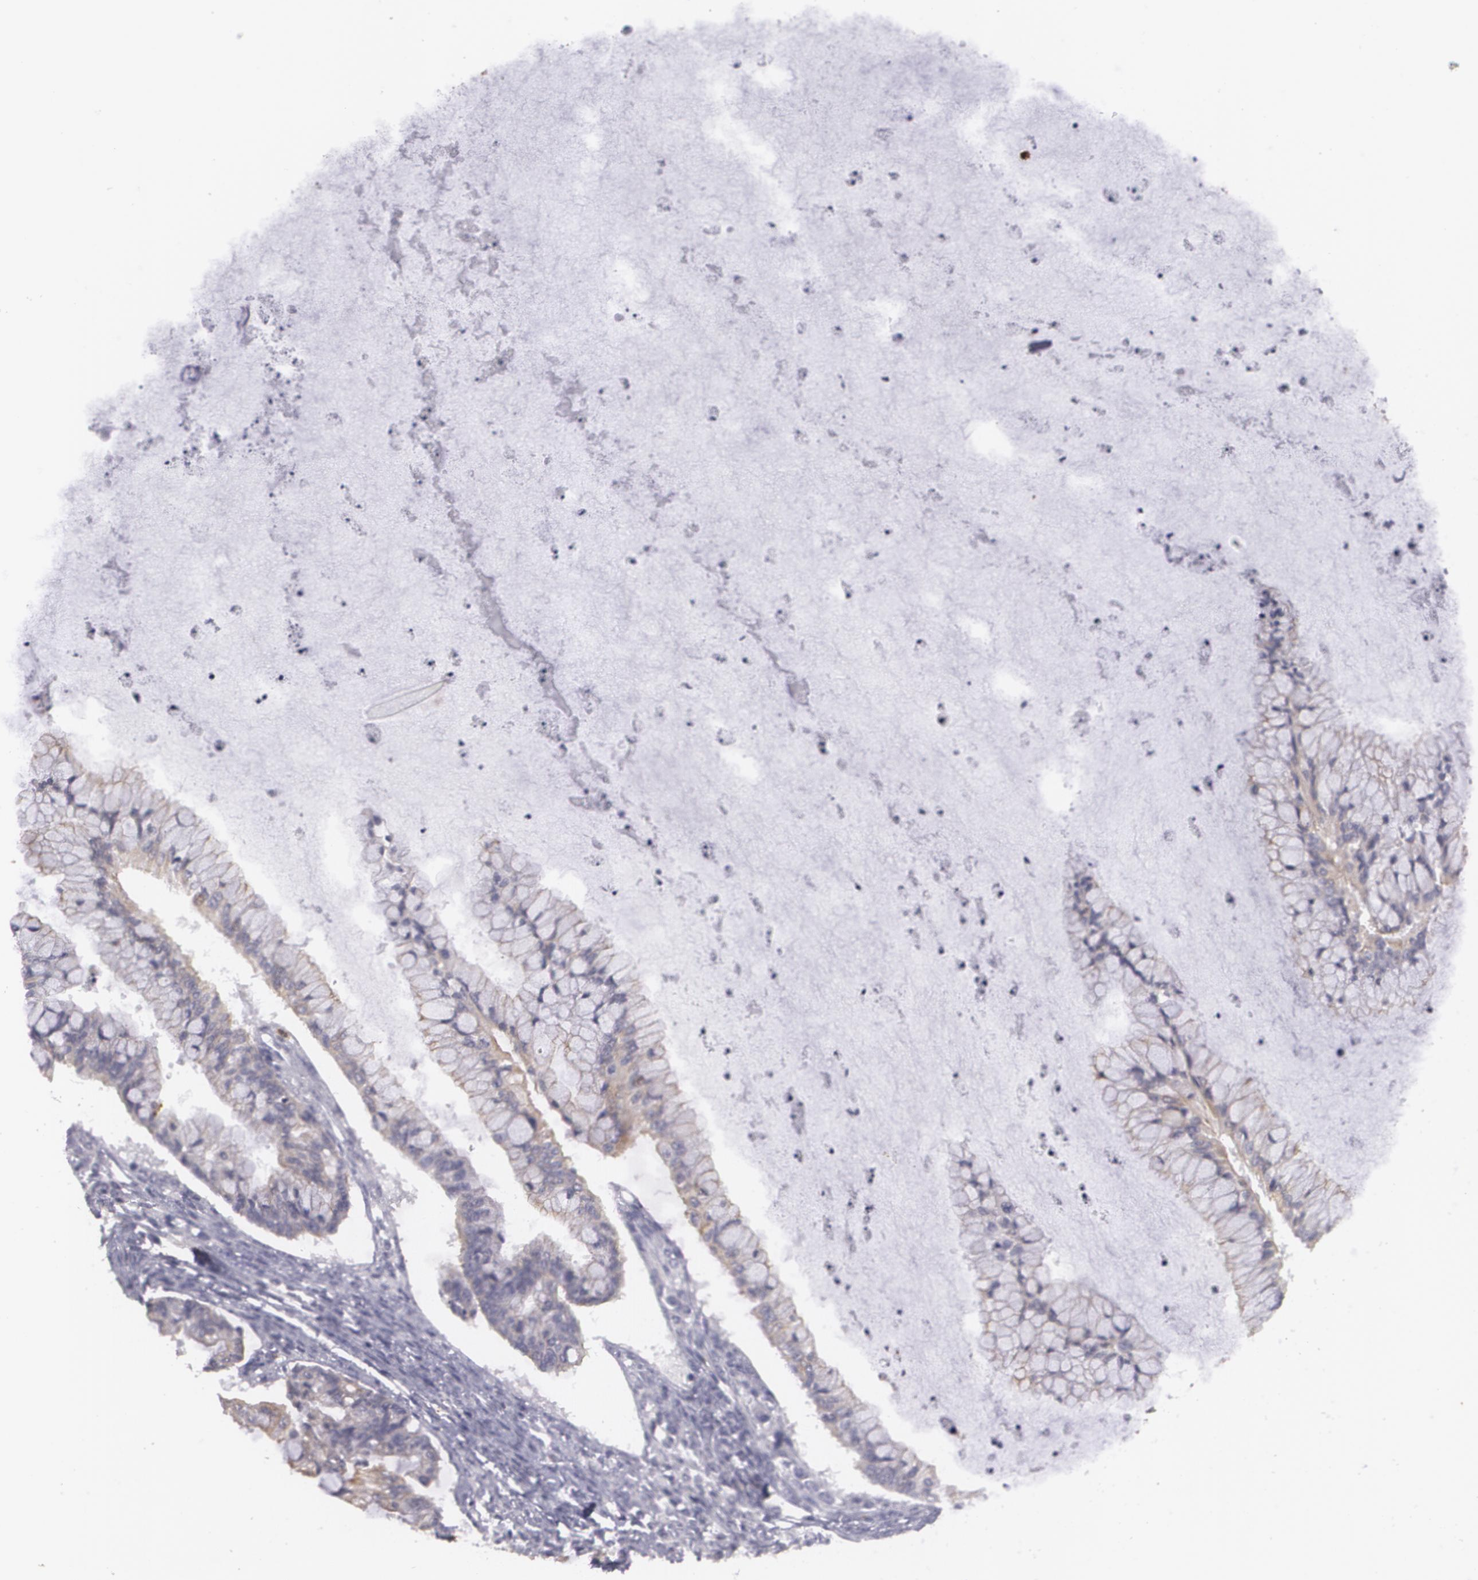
{"staining": {"intensity": "weak", "quantity": "25%-75%", "location": "cytoplasmic/membranous"}, "tissue": "ovarian cancer", "cell_type": "Tumor cells", "image_type": "cancer", "snomed": [{"axis": "morphology", "description": "Cystadenocarcinoma, mucinous, NOS"}, {"axis": "topography", "description": "Ovary"}], "caption": "Weak cytoplasmic/membranous positivity is seen in about 25%-75% of tumor cells in ovarian mucinous cystadenocarcinoma.", "gene": "KCNA4", "patient": {"sex": "female", "age": 57}}